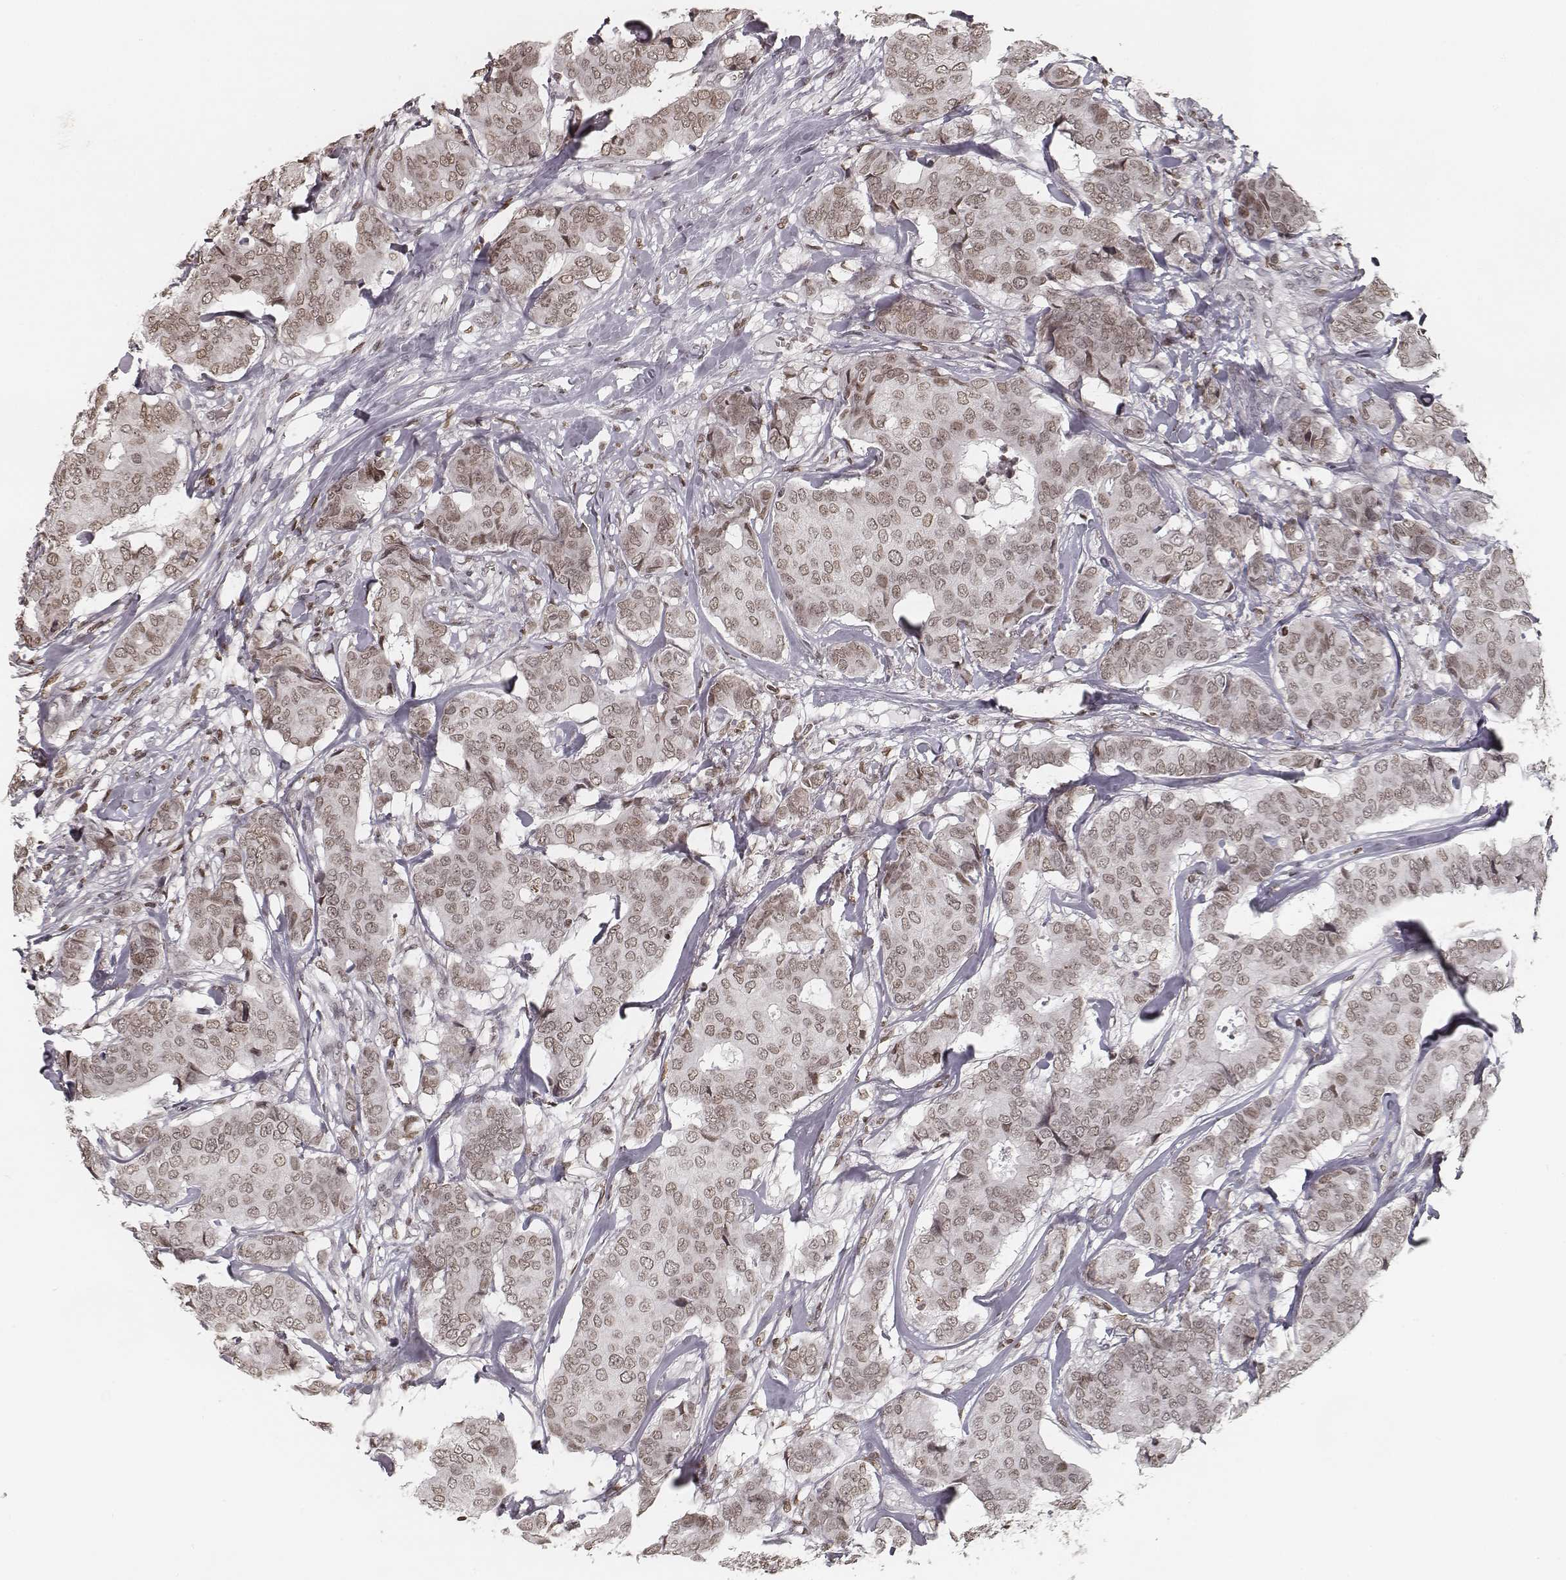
{"staining": {"intensity": "weak", "quantity": ">75%", "location": "nuclear"}, "tissue": "breast cancer", "cell_type": "Tumor cells", "image_type": "cancer", "snomed": [{"axis": "morphology", "description": "Duct carcinoma"}, {"axis": "topography", "description": "Breast"}], "caption": "Protein positivity by immunohistochemistry (IHC) displays weak nuclear positivity in about >75% of tumor cells in breast infiltrating ductal carcinoma.", "gene": "HMGA2", "patient": {"sex": "female", "age": 75}}